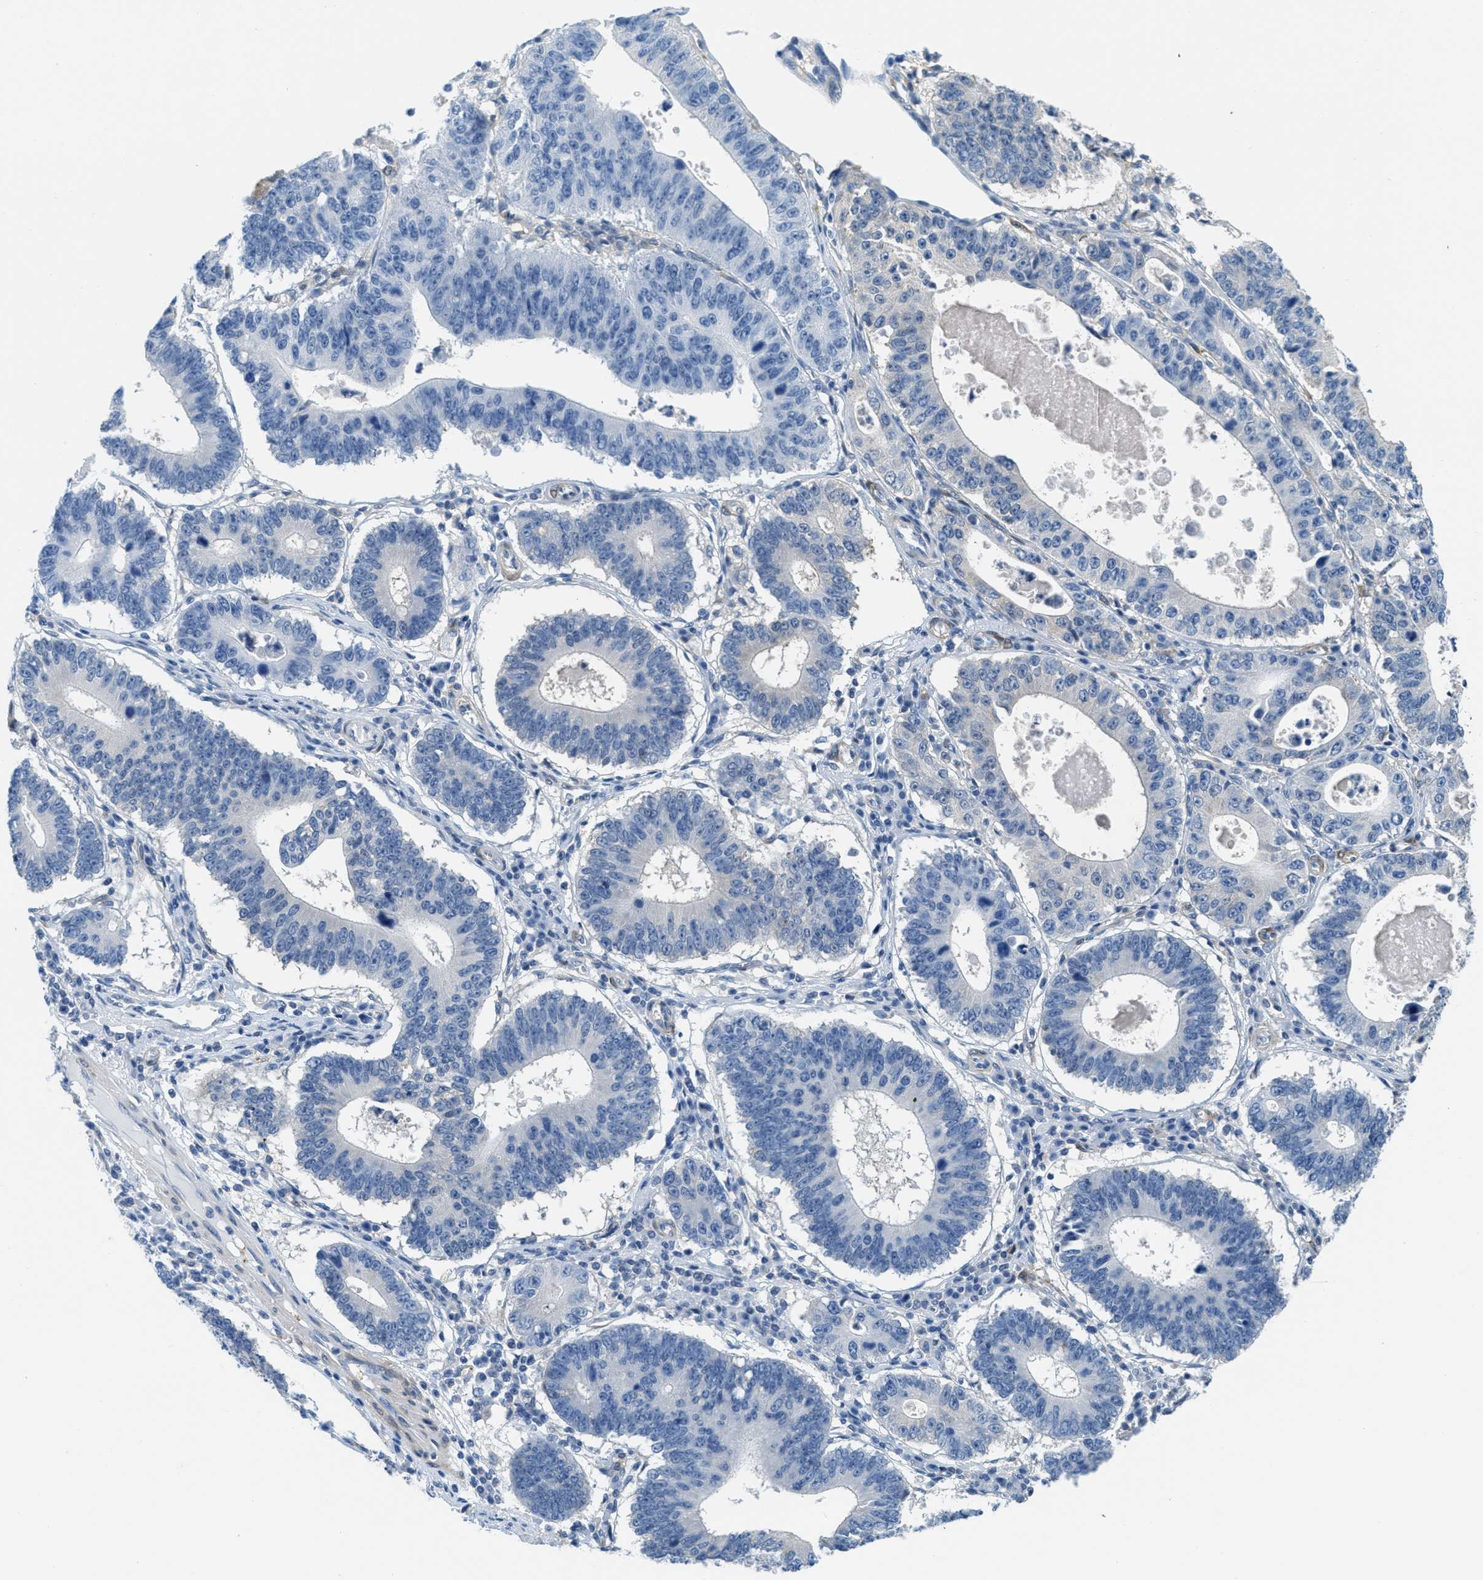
{"staining": {"intensity": "negative", "quantity": "none", "location": "none"}, "tissue": "stomach cancer", "cell_type": "Tumor cells", "image_type": "cancer", "snomed": [{"axis": "morphology", "description": "Adenocarcinoma, NOS"}, {"axis": "topography", "description": "Stomach"}], "caption": "Immunohistochemical staining of stomach cancer displays no significant staining in tumor cells. (Brightfield microscopy of DAB immunohistochemistry at high magnification).", "gene": "MAPRE2", "patient": {"sex": "male", "age": 59}}